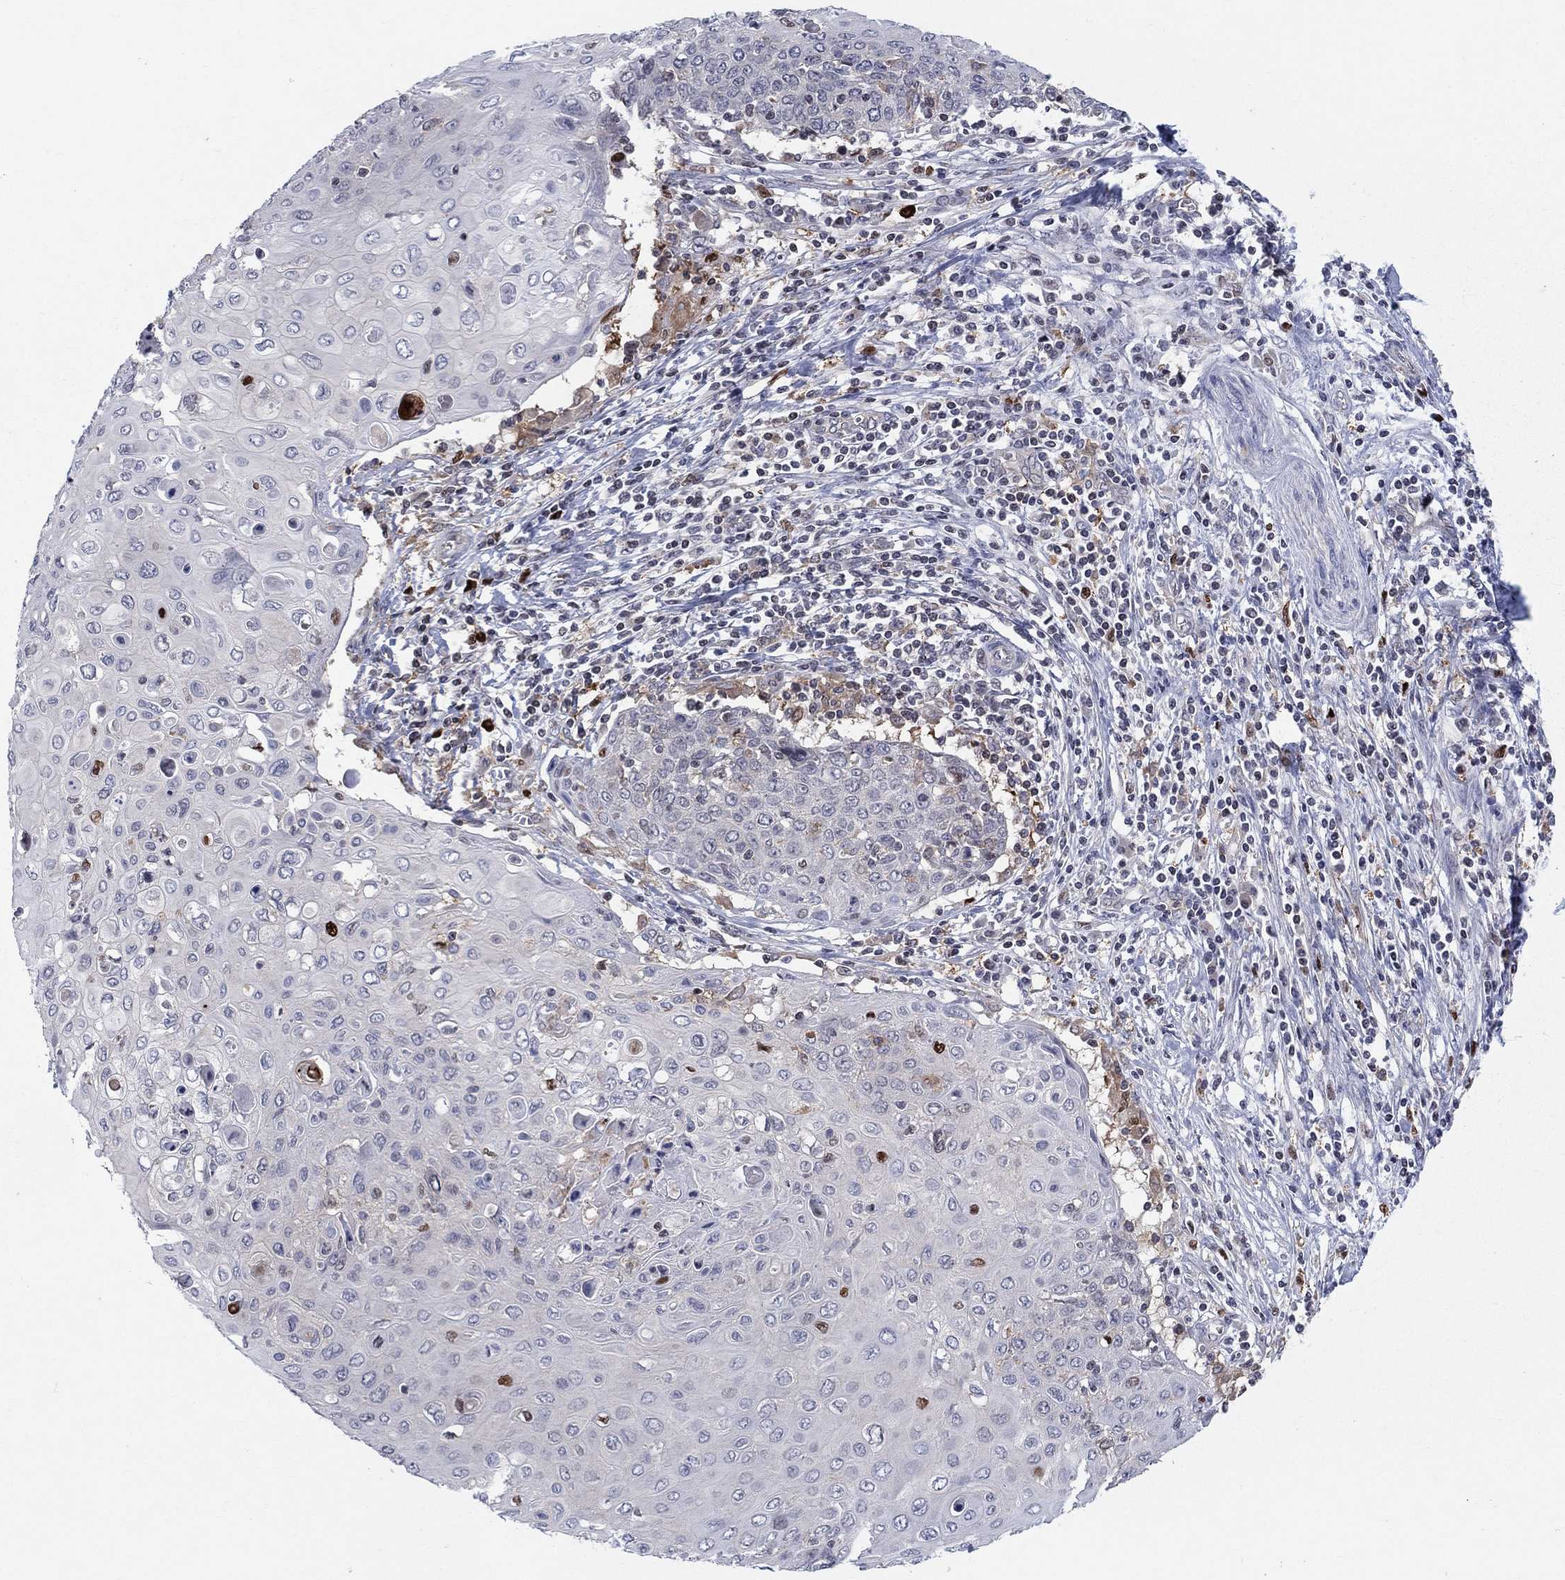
{"staining": {"intensity": "negative", "quantity": "none", "location": "none"}, "tissue": "cervical cancer", "cell_type": "Tumor cells", "image_type": "cancer", "snomed": [{"axis": "morphology", "description": "Squamous cell carcinoma, NOS"}, {"axis": "topography", "description": "Cervix"}], "caption": "An image of squamous cell carcinoma (cervical) stained for a protein displays no brown staining in tumor cells.", "gene": "ZNHIT3", "patient": {"sex": "female", "age": 39}}